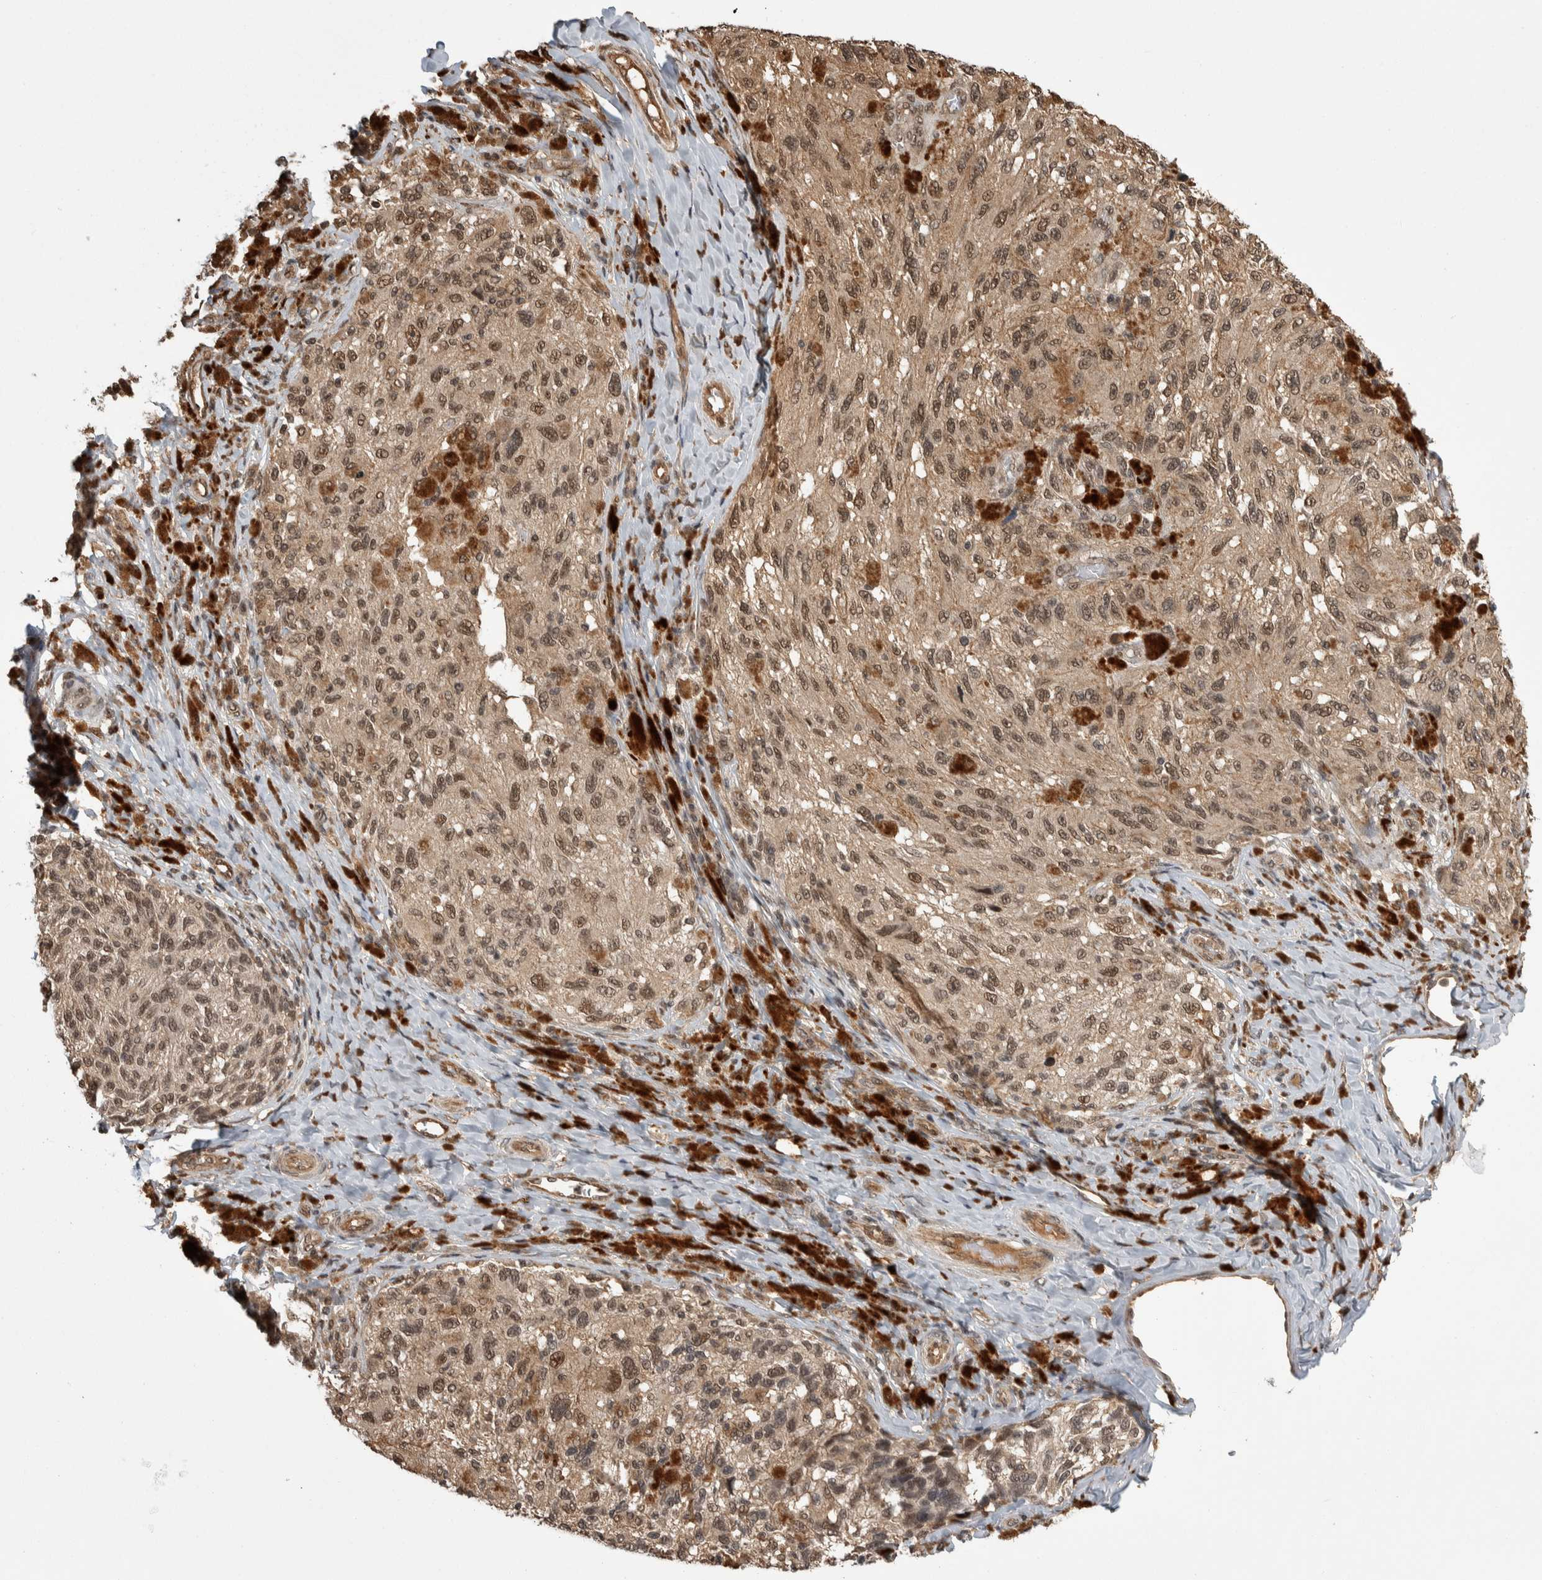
{"staining": {"intensity": "moderate", "quantity": ">75%", "location": "nuclear"}, "tissue": "melanoma", "cell_type": "Tumor cells", "image_type": "cancer", "snomed": [{"axis": "morphology", "description": "Malignant melanoma, NOS"}, {"axis": "topography", "description": "Skin"}], "caption": "Melanoma was stained to show a protein in brown. There is medium levels of moderate nuclear positivity in approximately >75% of tumor cells.", "gene": "ZNF592", "patient": {"sex": "female", "age": 73}}